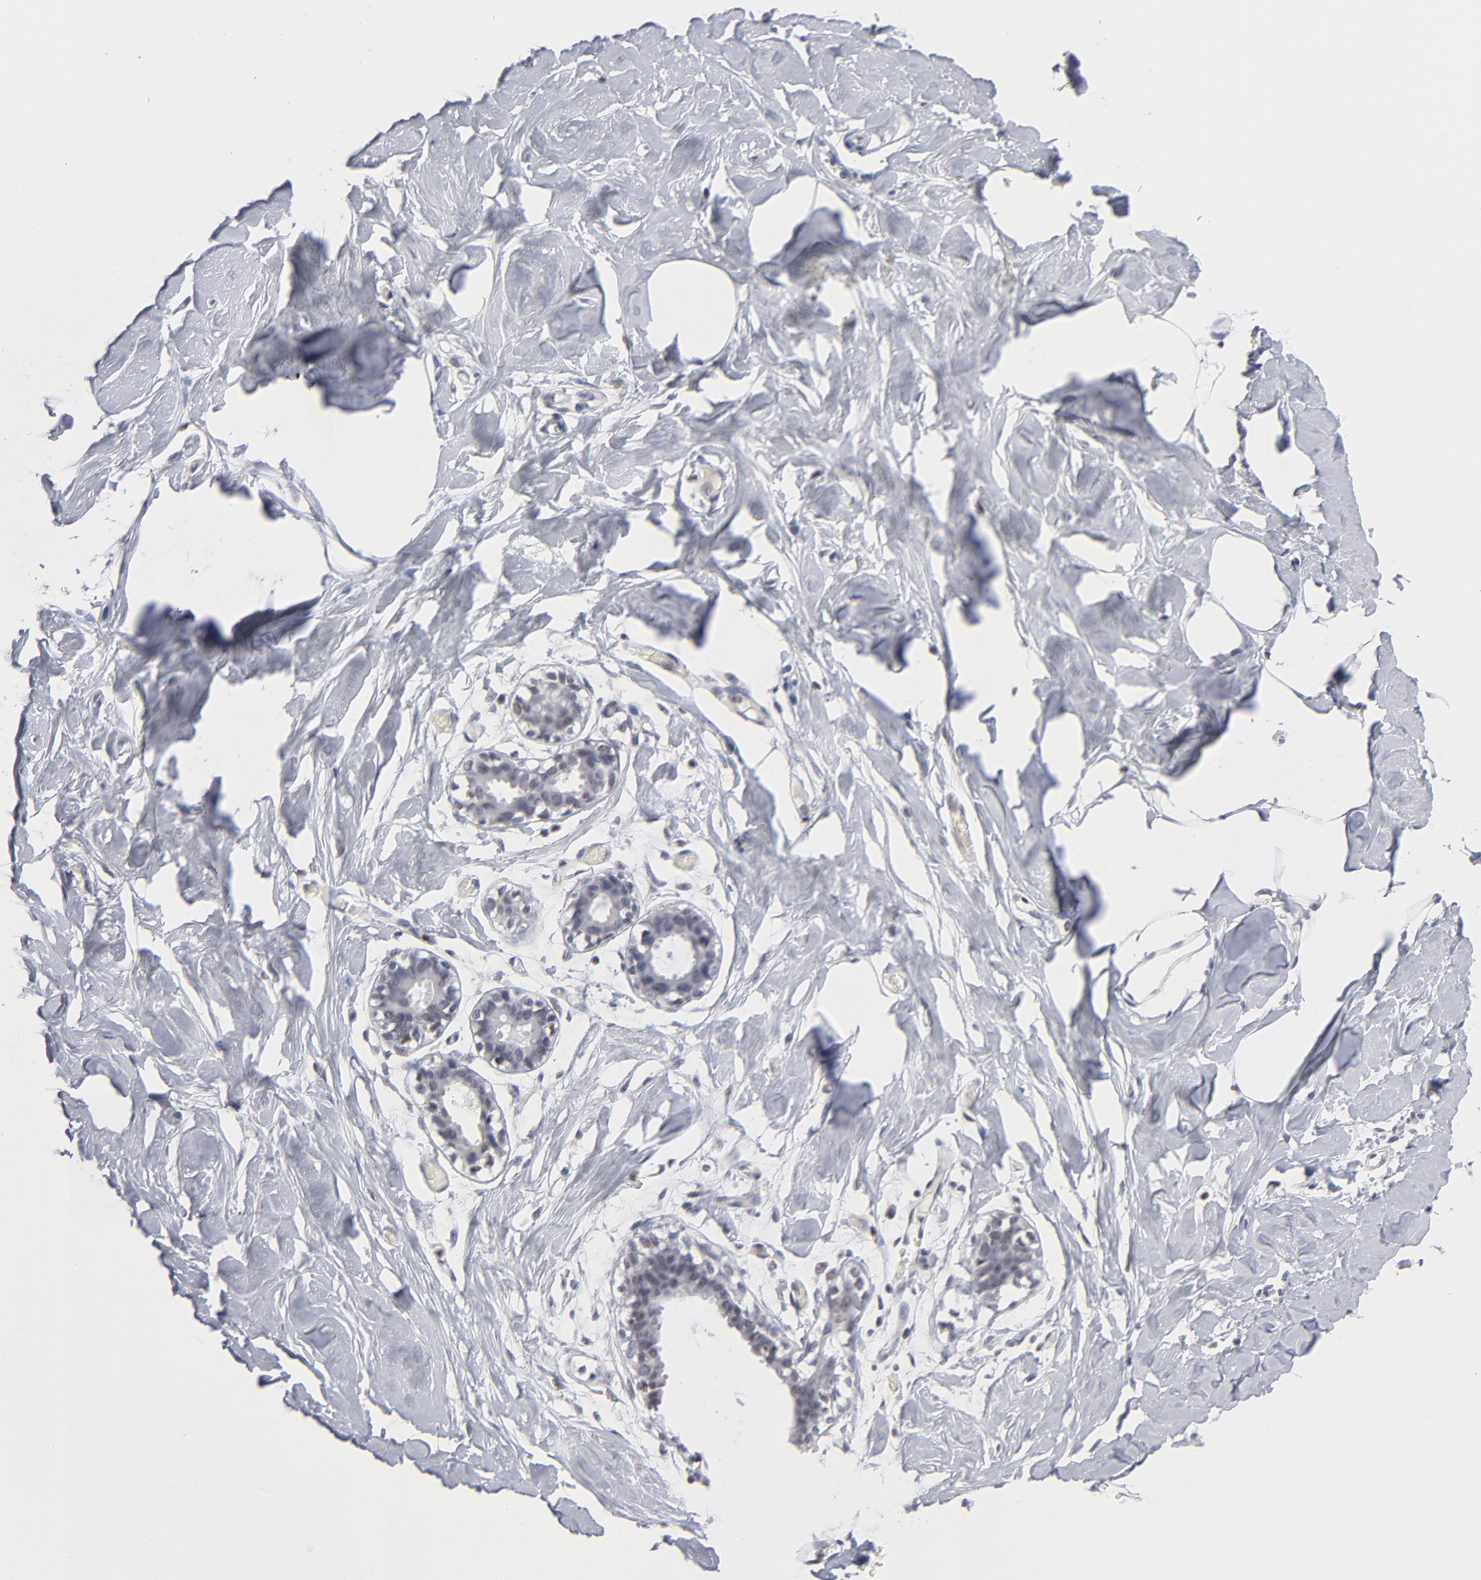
{"staining": {"intensity": "negative", "quantity": "none", "location": "none"}, "tissue": "breast", "cell_type": "Adipocytes", "image_type": "normal", "snomed": [{"axis": "morphology", "description": "Normal tissue, NOS"}, {"axis": "topography", "description": "Breast"}, {"axis": "topography", "description": "Adipose tissue"}], "caption": "Immunohistochemical staining of unremarkable breast demonstrates no significant expression in adipocytes. Brightfield microscopy of immunohistochemistry (IHC) stained with DAB (brown) and hematoxylin (blue), captured at high magnification.", "gene": "MAX", "patient": {"sex": "female", "age": 25}}